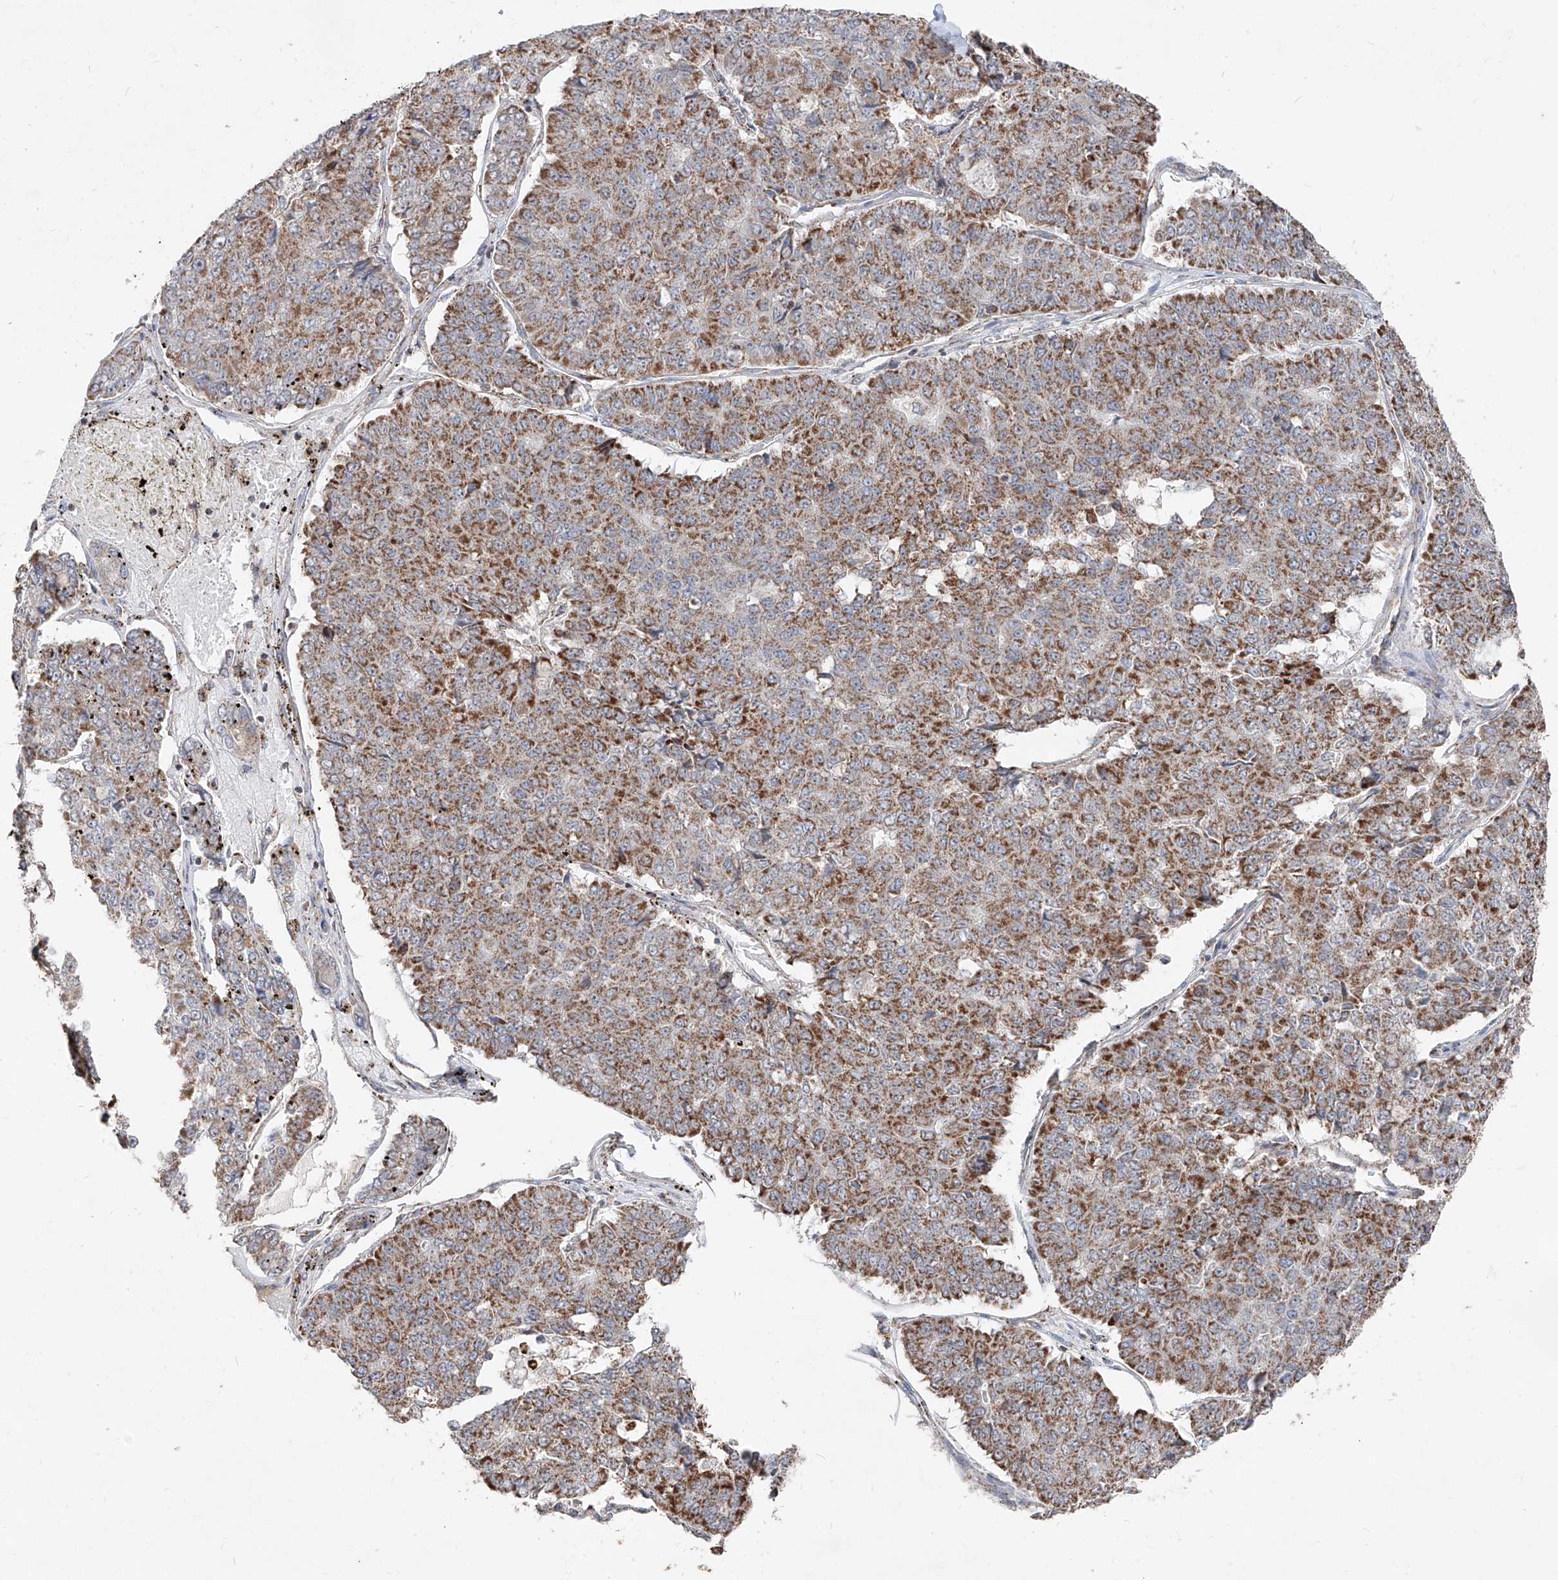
{"staining": {"intensity": "moderate", "quantity": ">75%", "location": "cytoplasmic/membranous"}, "tissue": "pancreatic cancer", "cell_type": "Tumor cells", "image_type": "cancer", "snomed": [{"axis": "morphology", "description": "Adenocarcinoma, NOS"}, {"axis": "topography", "description": "Pancreas"}], "caption": "Approximately >75% of tumor cells in human adenocarcinoma (pancreatic) display moderate cytoplasmic/membranous protein expression as visualized by brown immunohistochemical staining.", "gene": "NDUFB3", "patient": {"sex": "male", "age": 50}}